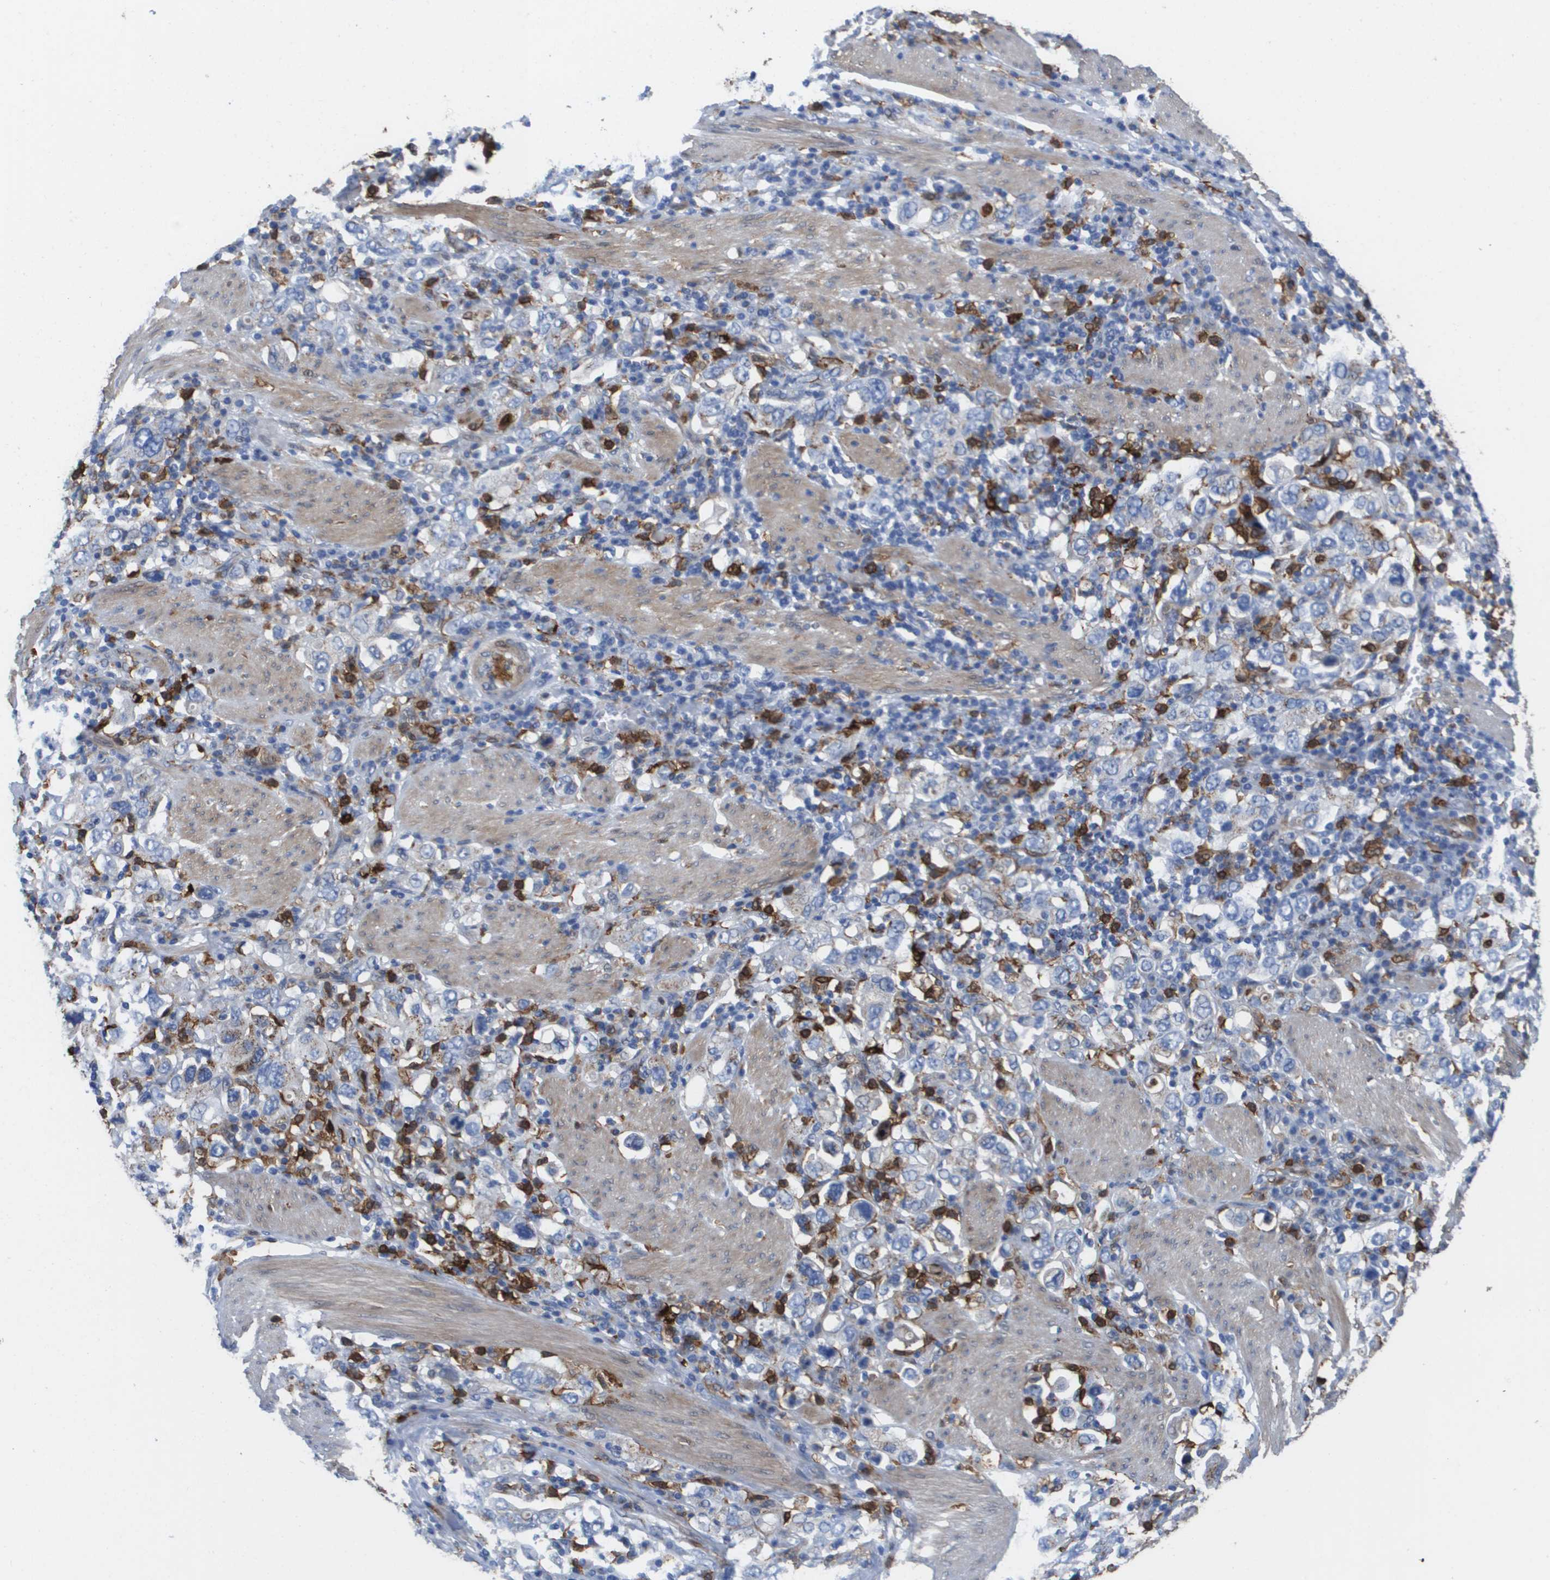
{"staining": {"intensity": "negative", "quantity": "none", "location": "none"}, "tissue": "stomach cancer", "cell_type": "Tumor cells", "image_type": "cancer", "snomed": [{"axis": "morphology", "description": "Adenocarcinoma, NOS"}, {"axis": "topography", "description": "Stomach, upper"}], "caption": "Immunohistochemistry (IHC) photomicrograph of neoplastic tissue: stomach adenocarcinoma stained with DAB (3,3'-diaminobenzidine) demonstrates no significant protein positivity in tumor cells.", "gene": "SLC37A2", "patient": {"sex": "male", "age": 62}}